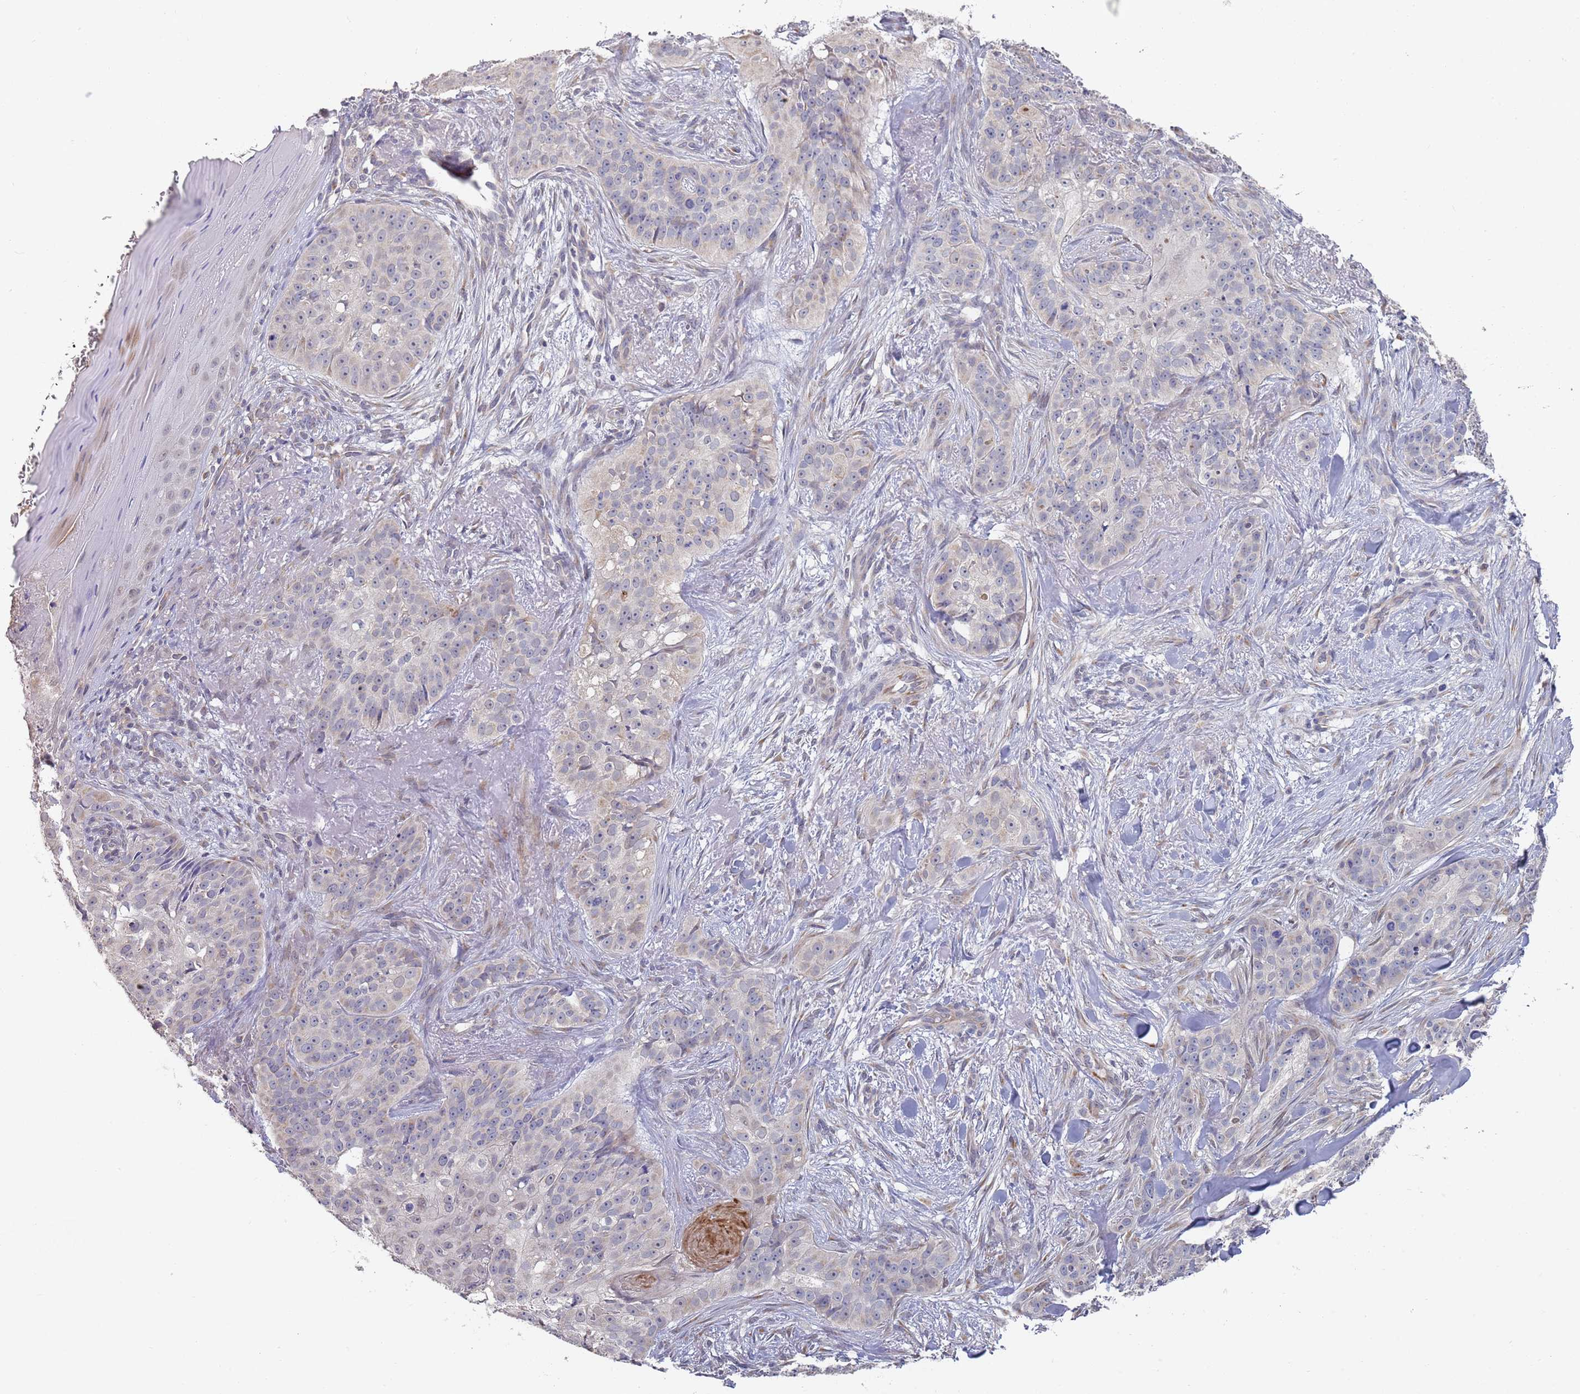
{"staining": {"intensity": "negative", "quantity": "none", "location": "none"}, "tissue": "skin cancer", "cell_type": "Tumor cells", "image_type": "cancer", "snomed": [{"axis": "morphology", "description": "Basal cell carcinoma"}, {"axis": "topography", "description": "Skin"}], "caption": "This is an immunohistochemistry (IHC) micrograph of basal cell carcinoma (skin). There is no staining in tumor cells.", "gene": "B4GALT4", "patient": {"sex": "female", "age": 92}}